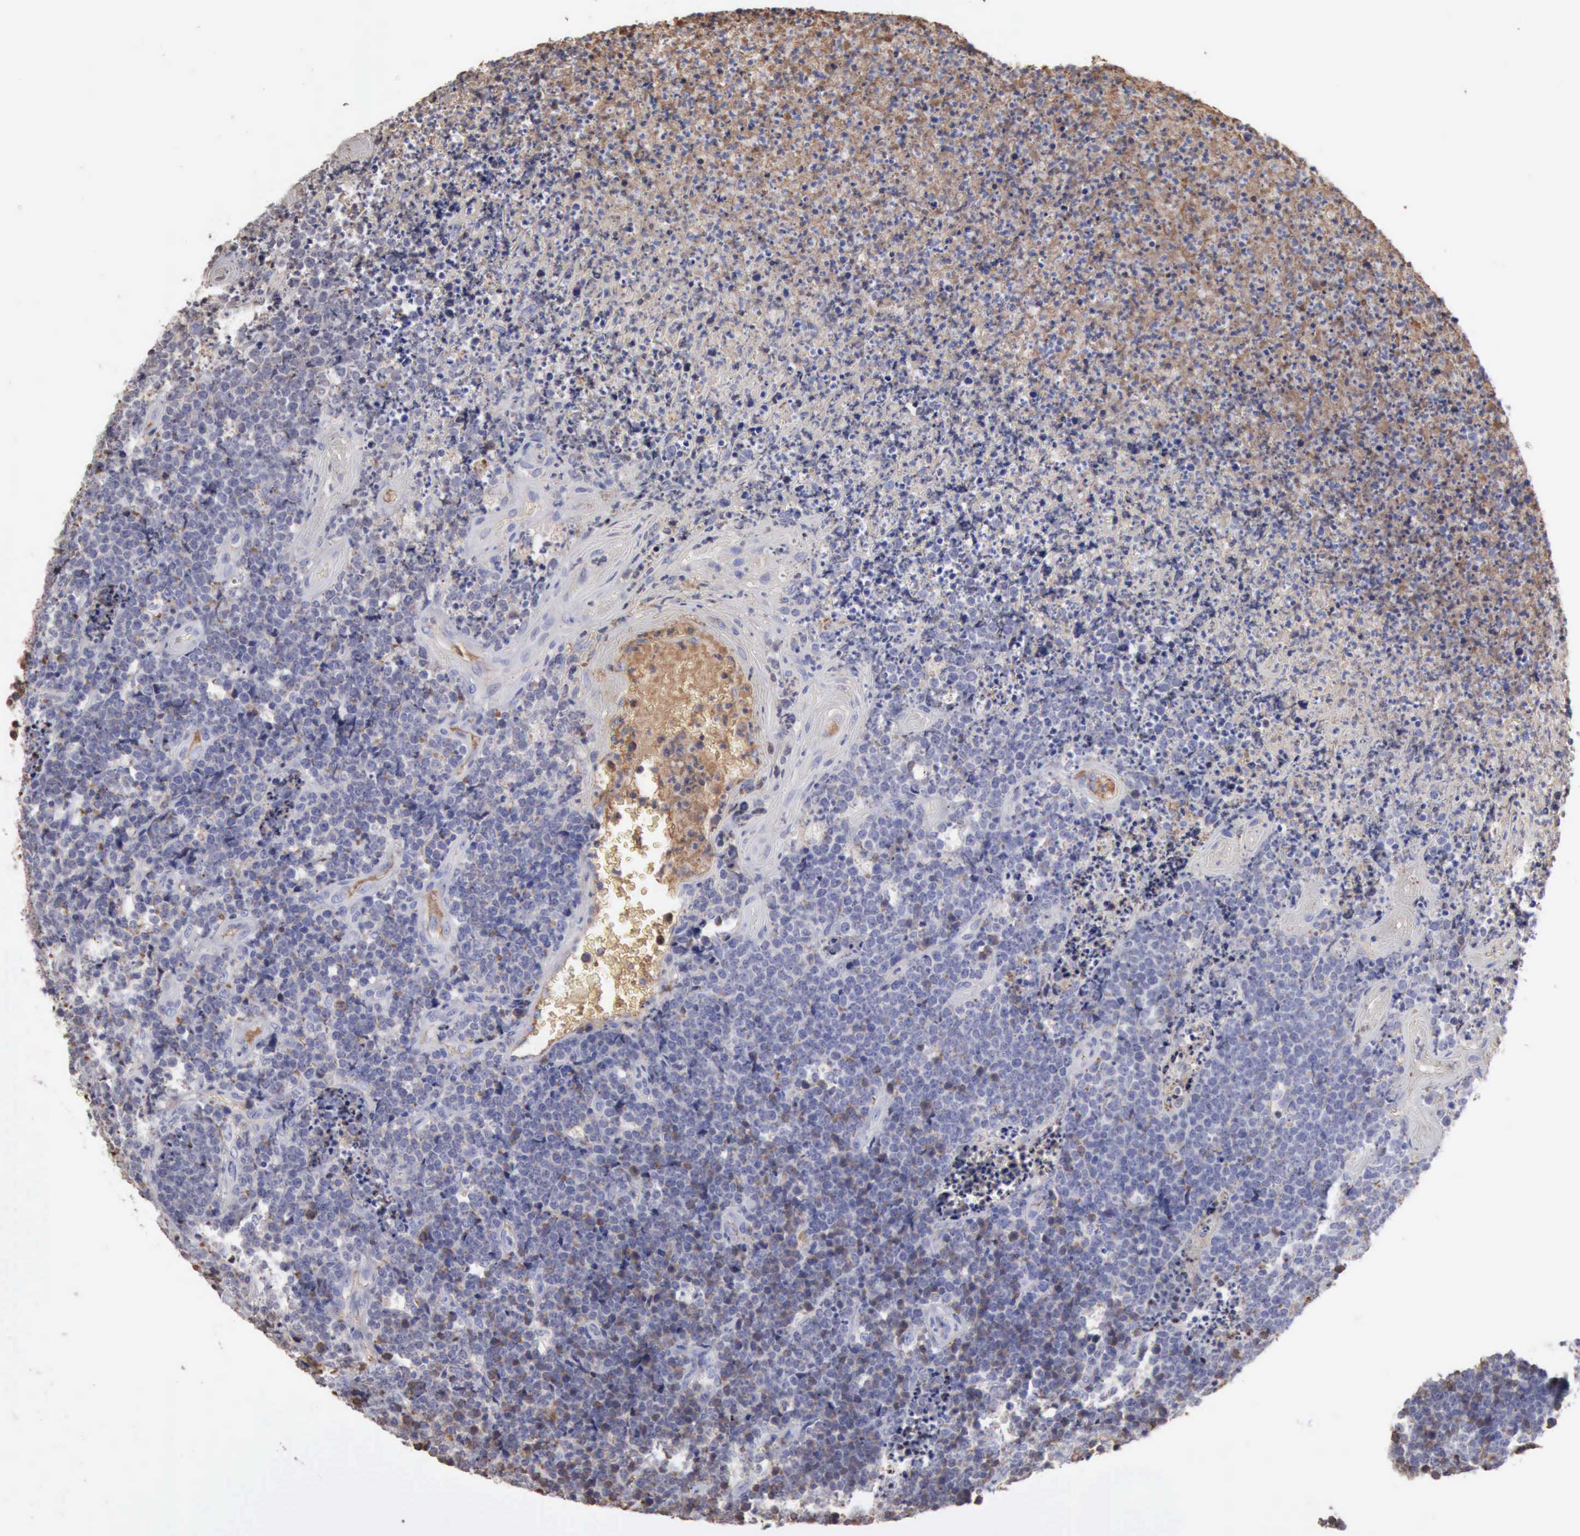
{"staining": {"intensity": "negative", "quantity": "none", "location": "none"}, "tissue": "lymphoma", "cell_type": "Tumor cells", "image_type": "cancer", "snomed": [{"axis": "morphology", "description": "Malignant lymphoma, non-Hodgkin's type, High grade"}, {"axis": "topography", "description": "Small intestine"}, {"axis": "topography", "description": "Colon"}], "caption": "Protein analysis of lymphoma reveals no significant staining in tumor cells.", "gene": "SERPINA1", "patient": {"sex": "male", "age": 8}}